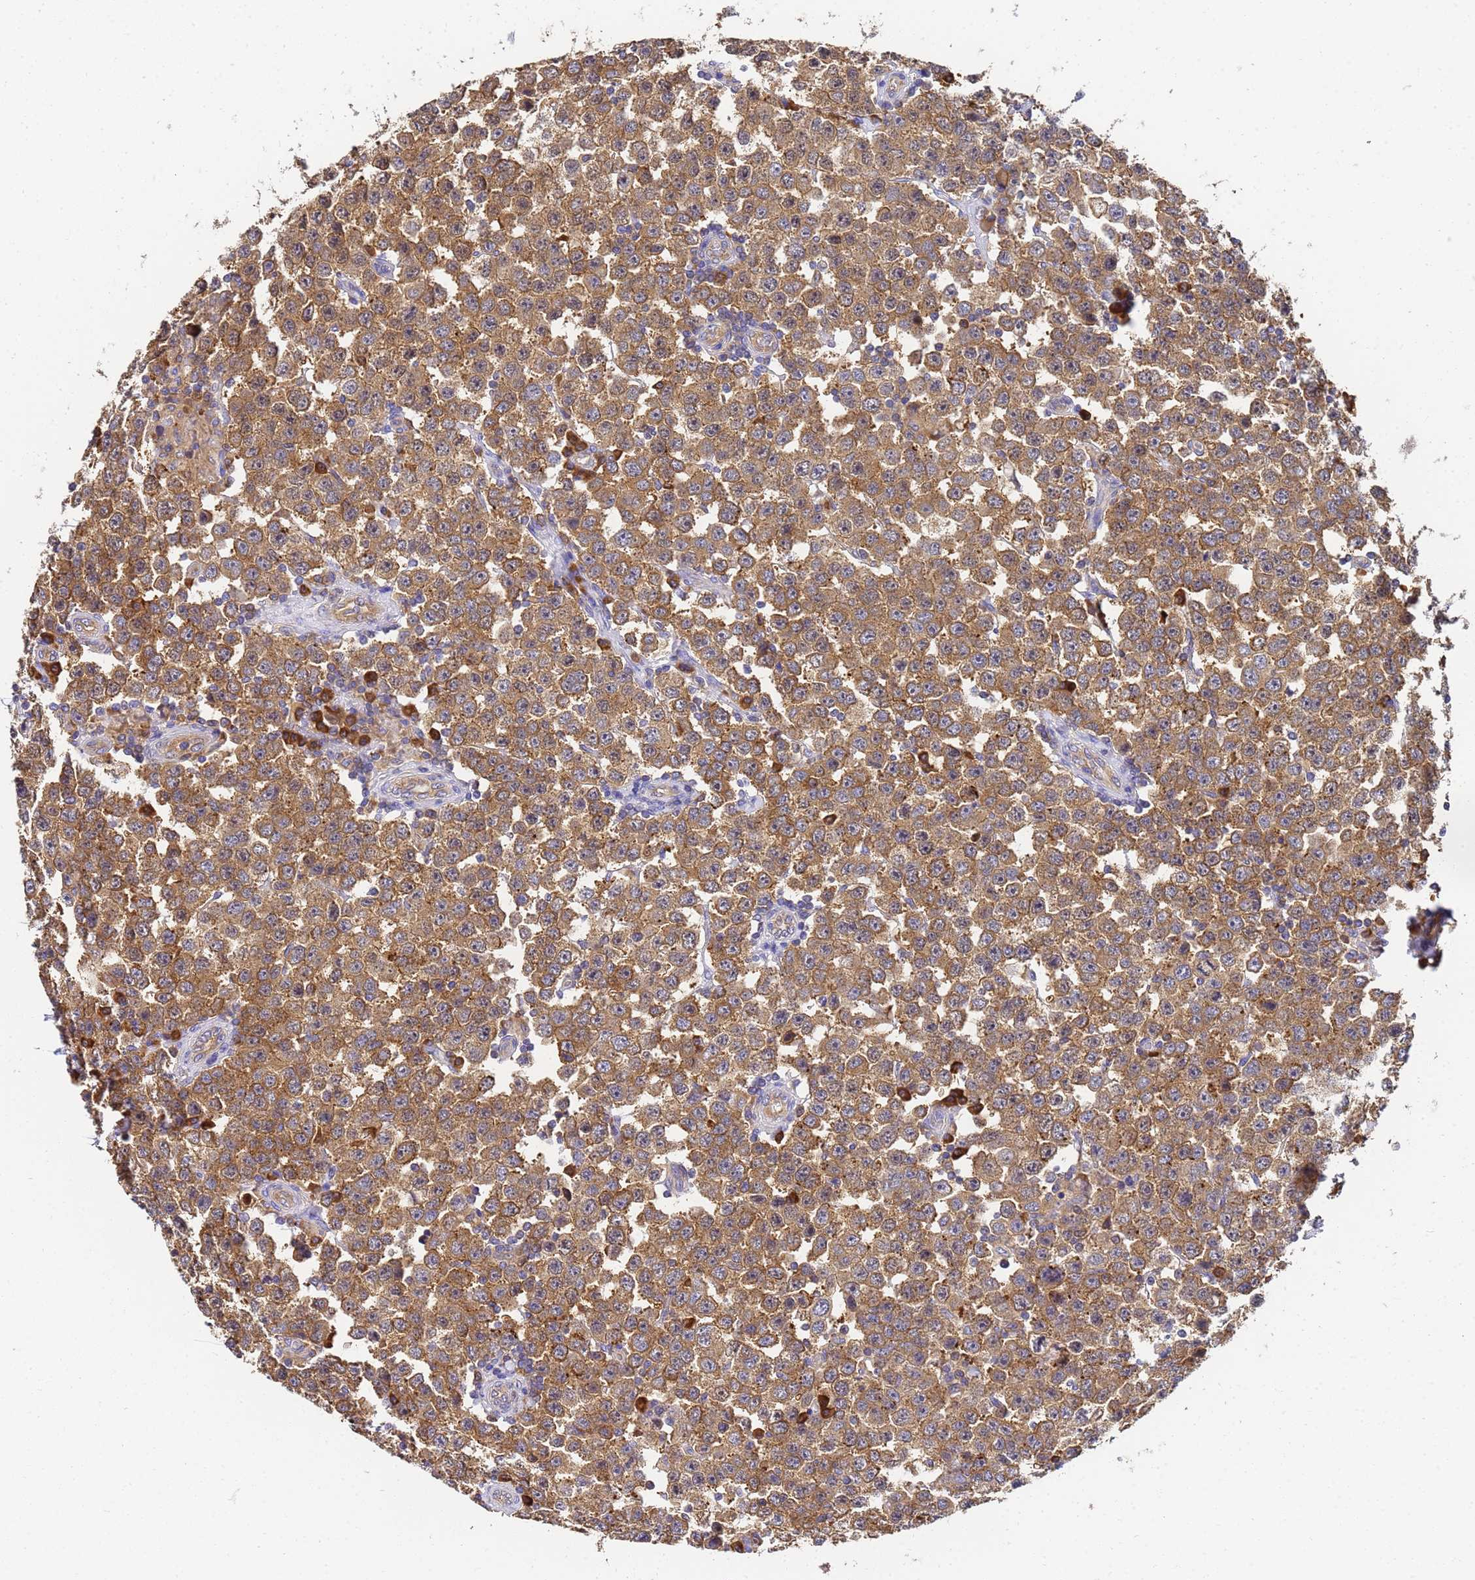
{"staining": {"intensity": "moderate", "quantity": ">75%", "location": "cytoplasmic/membranous"}, "tissue": "testis cancer", "cell_type": "Tumor cells", "image_type": "cancer", "snomed": [{"axis": "morphology", "description": "Seminoma, NOS"}, {"axis": "topography", "description": "Testis"}], "caption": "Immunohistochemistry of human seminoma (testis) exhibits medium levels of moderate cytoplasmic/membranous staining in approximately >75% of tumor cells.", "gene": "NME1-NME2", "patient": {"sex": "male", "age": 28}}